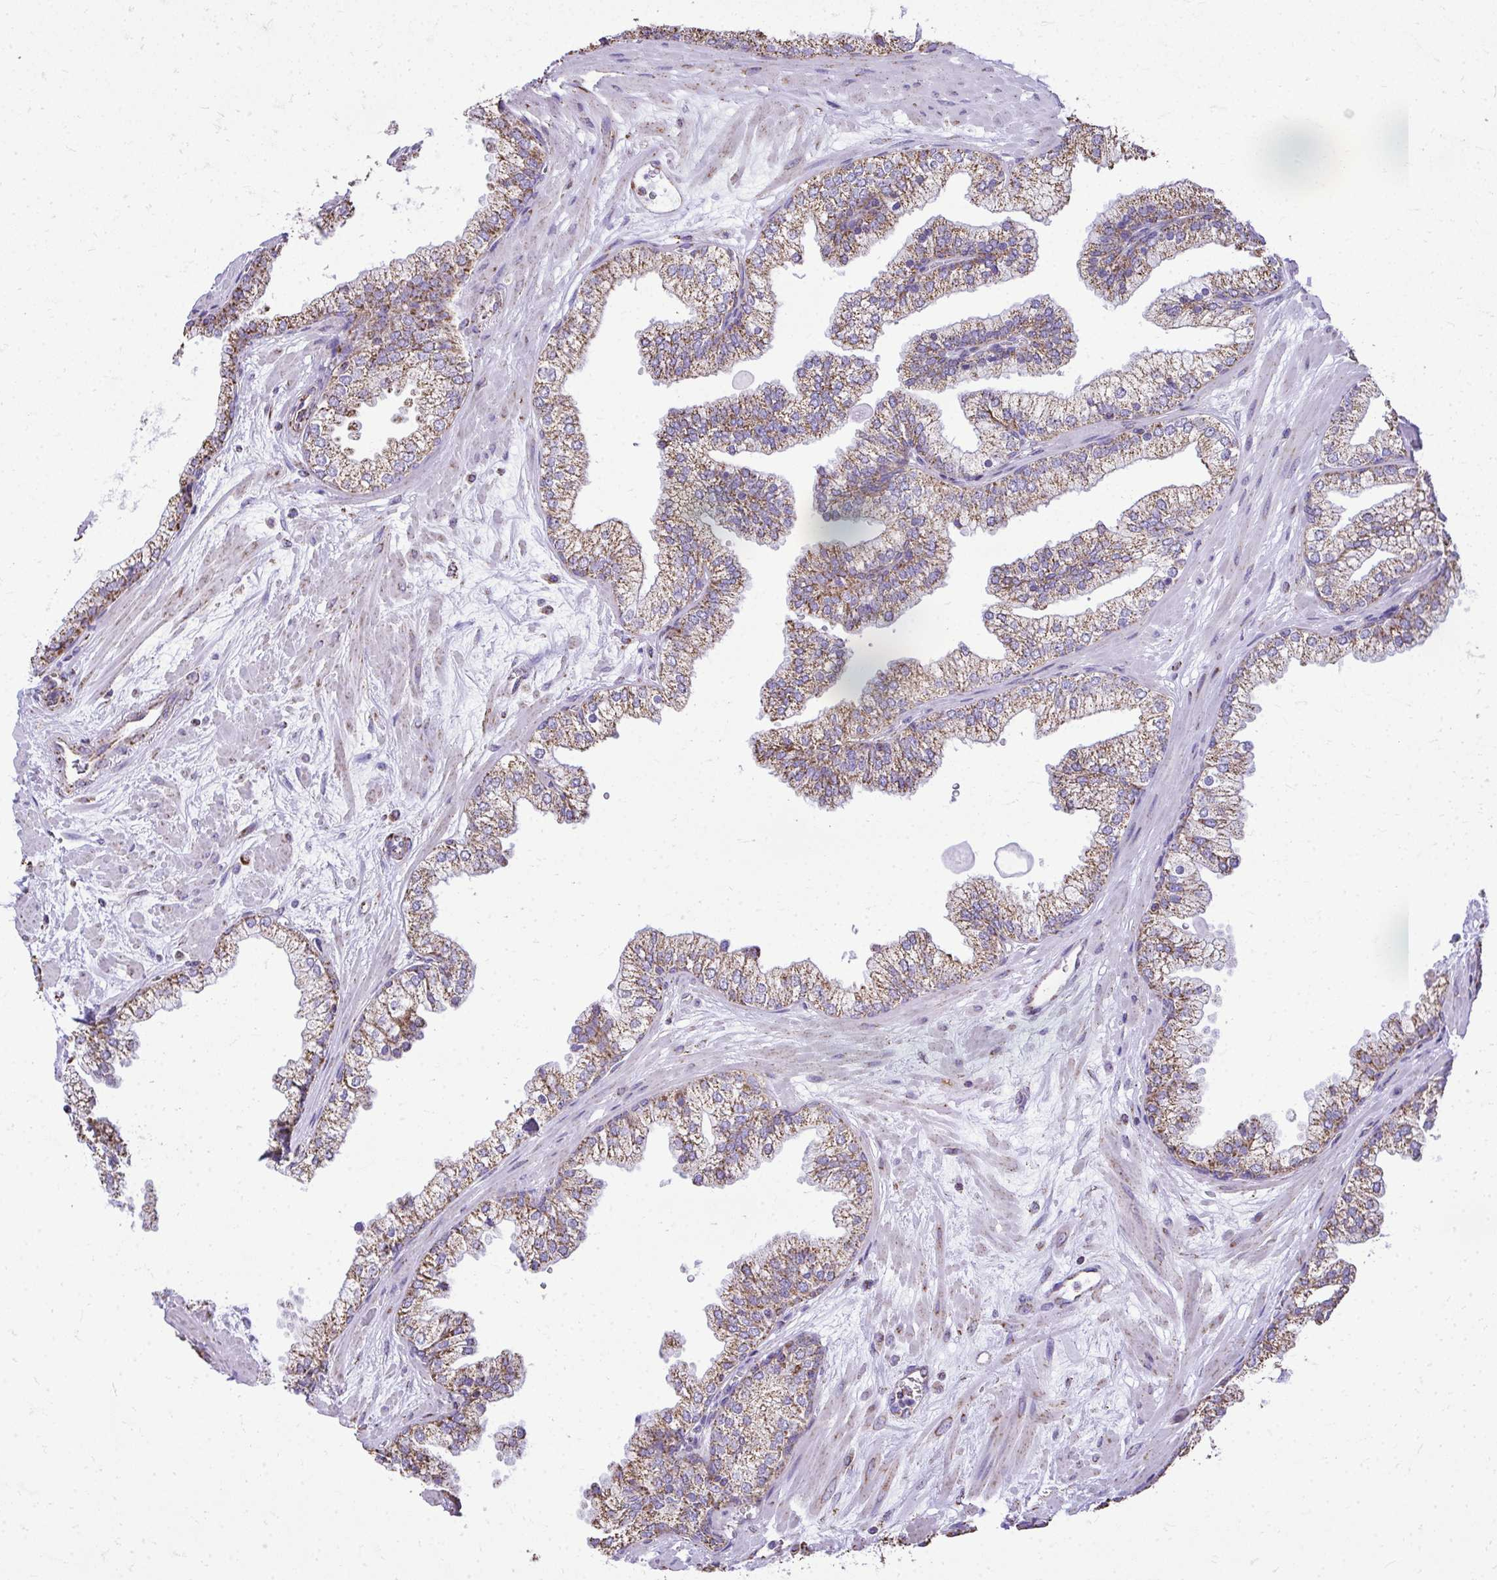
{"staining": {"intensity": "moderate", "quantity": ">75%", "location": "cytoplasmic/membranous"}, "tissue": "prostate", "cell_type": "Glandular cells", "image_type": "normal", "snomed": [{"axis": "morphology", "description": "Normal tissue, NOS"}, {"axis": "topography", "description": "Prostate"}, {"axis": "topography", "description": "Peripheral nerve tissue"}], "caption": "Glandular cells display medium levels of moderate cytoplasmic/membranous positivity in about >75% of cells in benign prostate.", "gene": "MPZL2", "patient": {"sex": "male", "age": 61}}